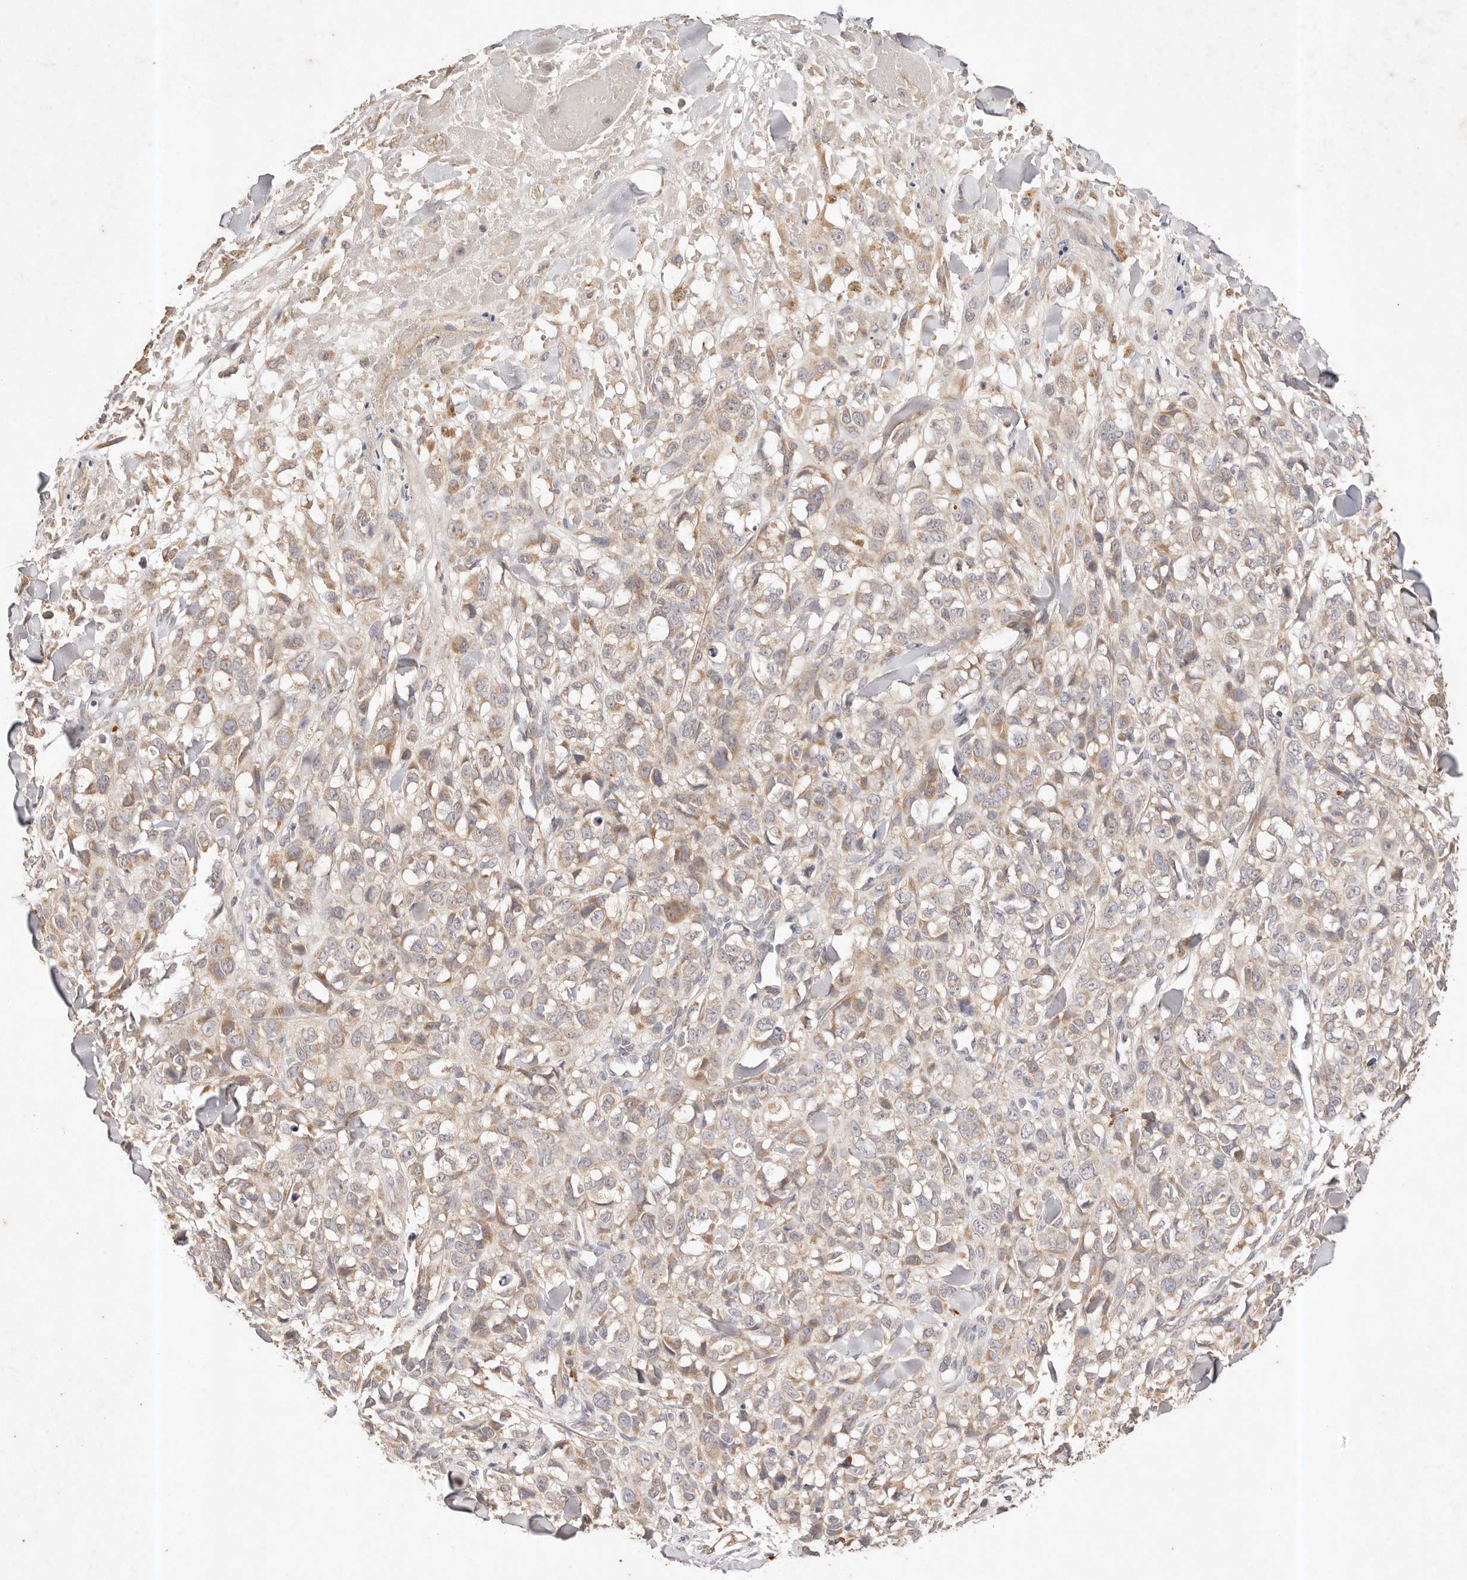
{"staining": {"intensity": "weak", "quantity": "25%-75%", "location": "cytoplasmic/membranous"}, "tissue": "melanoma", "cell_type": "Tumor cells", "image_type": "cancer", "snomed": [{"axis": "morphology", "description": "Malignant melanoma, Metastatic site"}, {"axis": "topography", "description": "Skin"}], "caption": "Tumor cells exhibit weak cytoplasmic/membranous positivity in about 25%-75% of cells in malignant melanoma (metastatic site).", "gene": "CXADR", "patient": {"sex": "female", "age": 72}}